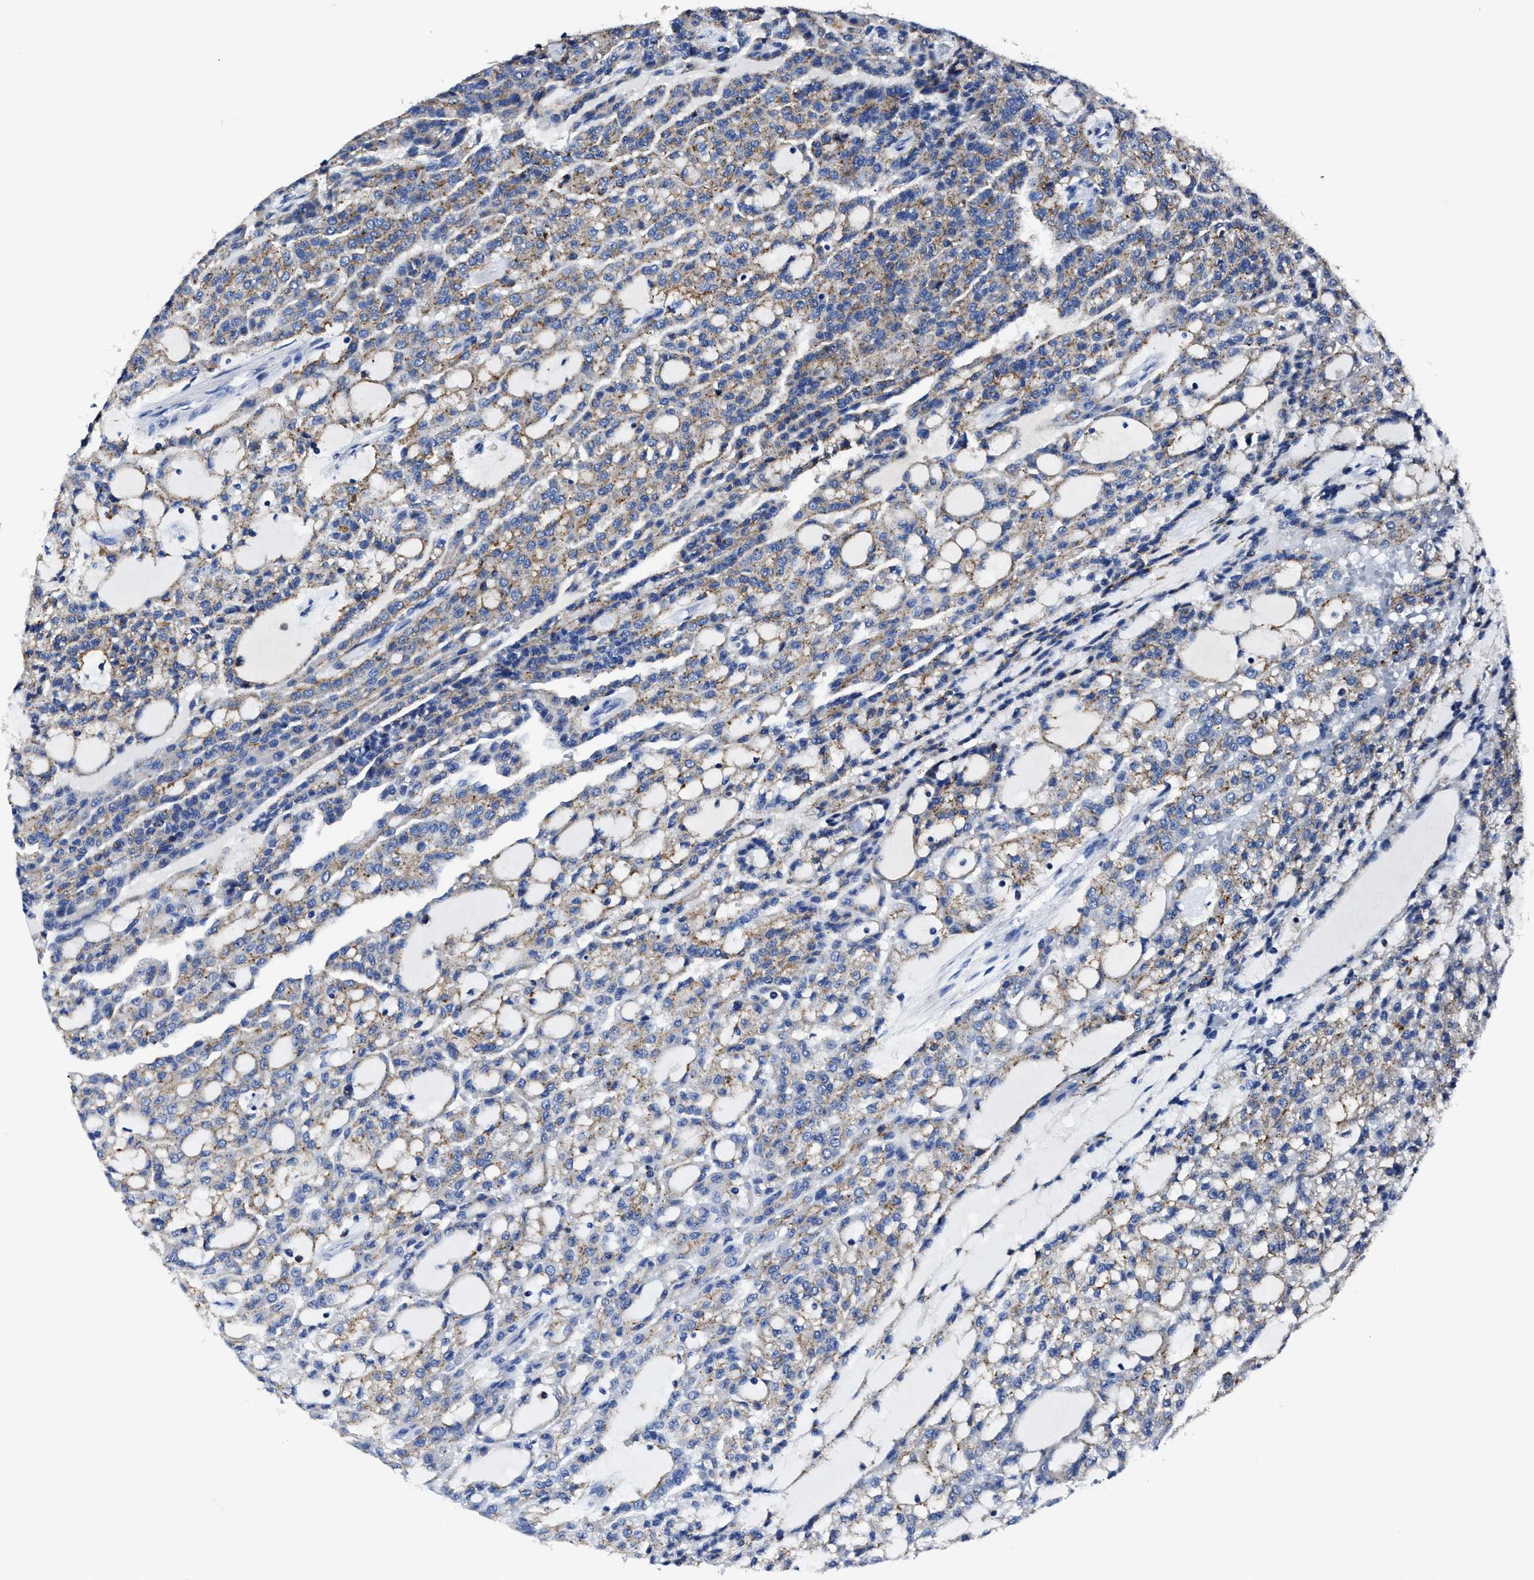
{"staining": {"intensity": "moderate", "quantity": ">75%", "location": "cytoplasmic/membranous"}, "tissue": "renal cancer", "cell_type": "Tumor cells", "image_type": "cancer", "snomed": [{"axis": "morphology", "description": "Adenocarcinoma, NOS"}, {"axis": "topography", "description": "Kidney"}], "caption": "Immunohistochemistry (DAB) staining of human renal adenocarcinoma displays moderate cytoplasmic/membranous protein positivity in approximately >75% of tumor cells. The staining was performed using DAB to visualize the protein expression in brown, while the nuclei were stained in blue with hematoxylin (Magnification: 20x).", "gene": "LAMTOR4", "patient": {"sex": "male", "age": 63}}